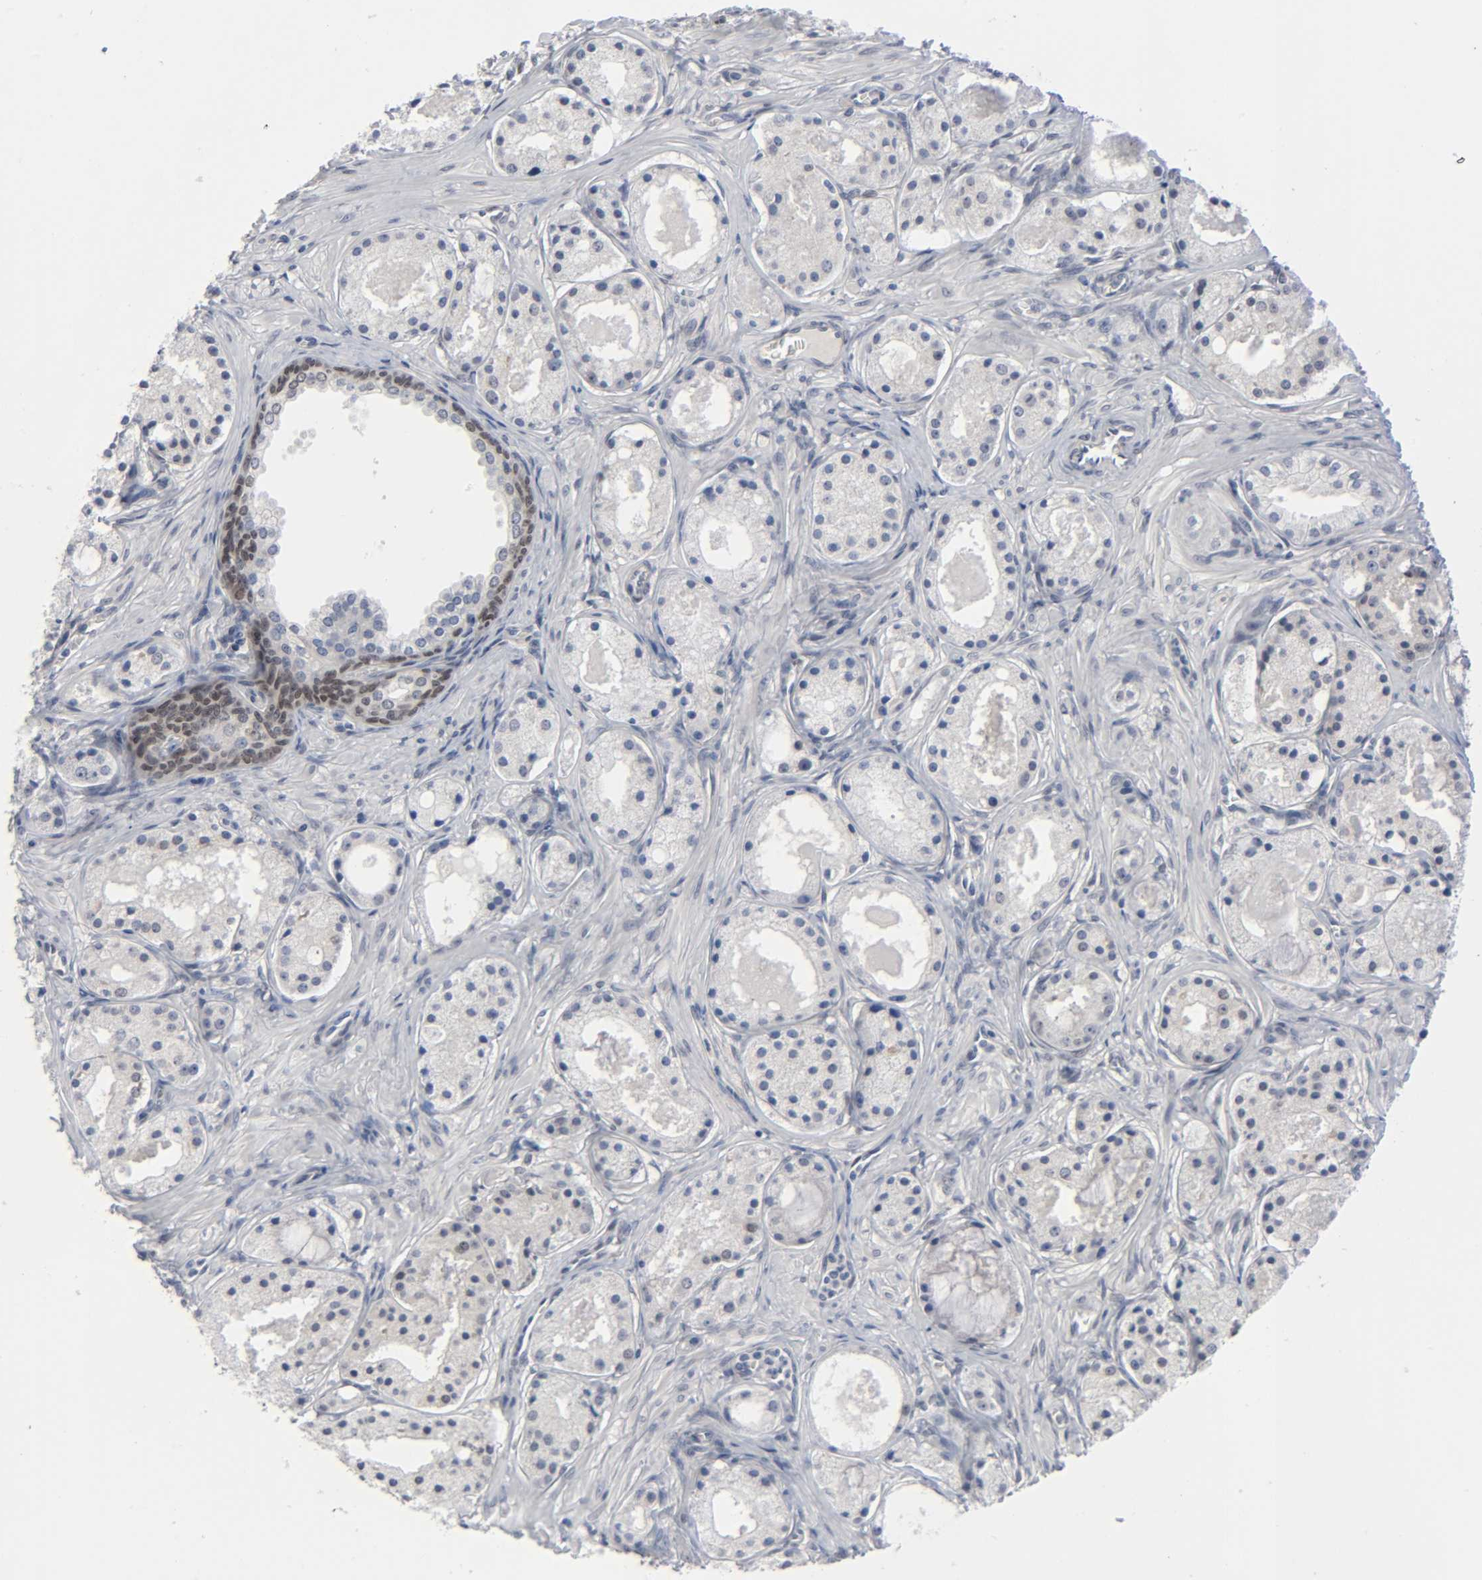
{"staining": {"intensity": "negative", "quantity": "none", "location": "none"}, "tissue": "prostate cancer", "cell_type": "Tumor cells", "image_type": "cancer", "snomed": [{"axis": "morphology", "description": "Adenocarcinoma, Low grade"}, {"axis": "topography", "description": "Prostate"}], "caption": "Immunohistochemistry (IHC) of prostate adenocarcinoma (low-grade) demonstrates no staining in tumor cells.", "gene": "SALL2", "patient": {"sex": "male", "age": 57}}